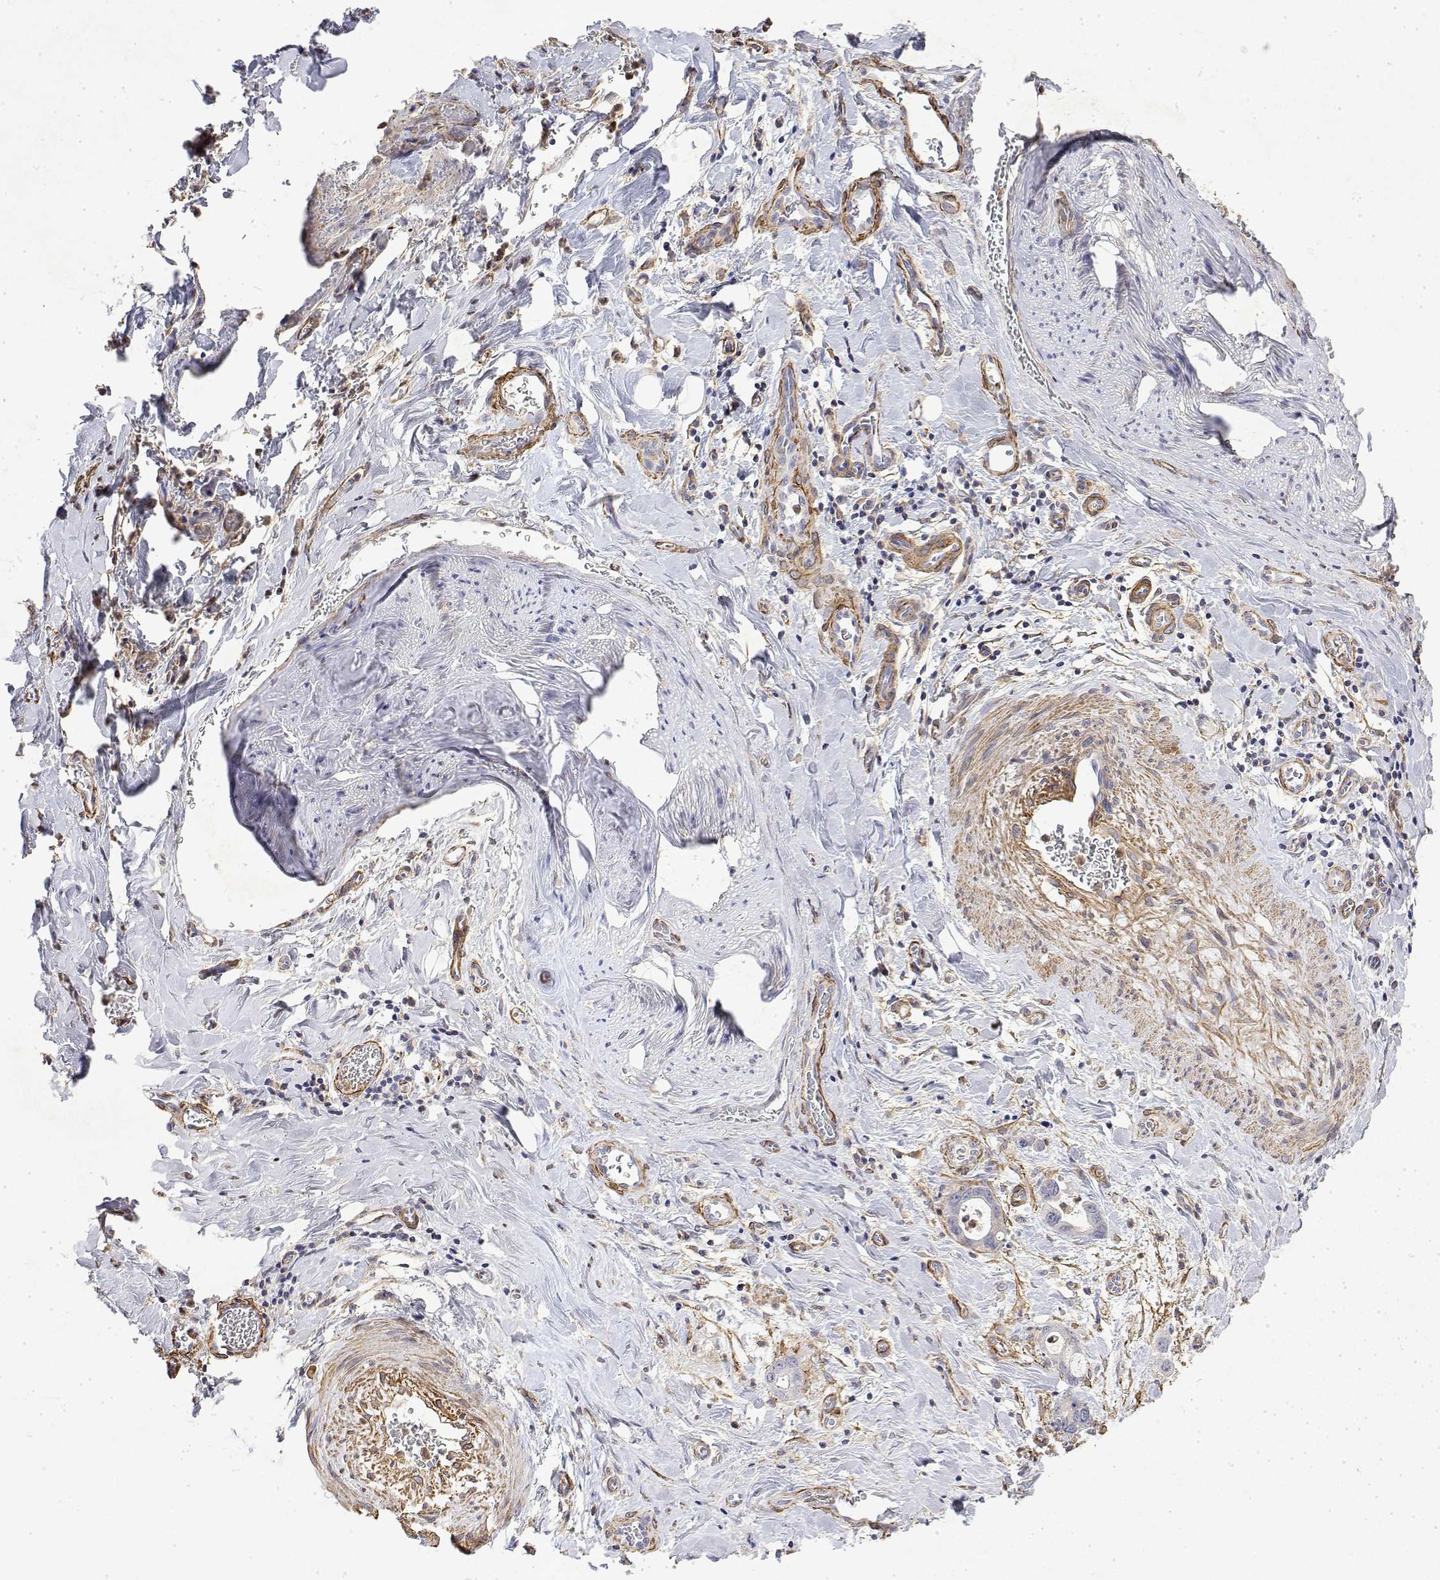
{"staining": {"intensity": "negative", "quantity": "none", "location": "none"}, "tissue": "stomach cancer", "cell_type": "Tumor cells", "image_type": "cancer", "snomed": [{"axis": "morphology", "description": "Normal tissue, NOS"}, {"axis": "morphology", "description": "Adenocarcinoma, NOS"}, {"axis": "topography", "description": "Esophagus"}, {"axis": "topography", "description": "Stomach, upper"}], "caption": "Micrograph shows no protein expression in tumor cells of stomach cancer (adenocarcinoma) tissue.", "gene": "SOWAHD", "patient": {"sex": "male", "age": 74}}